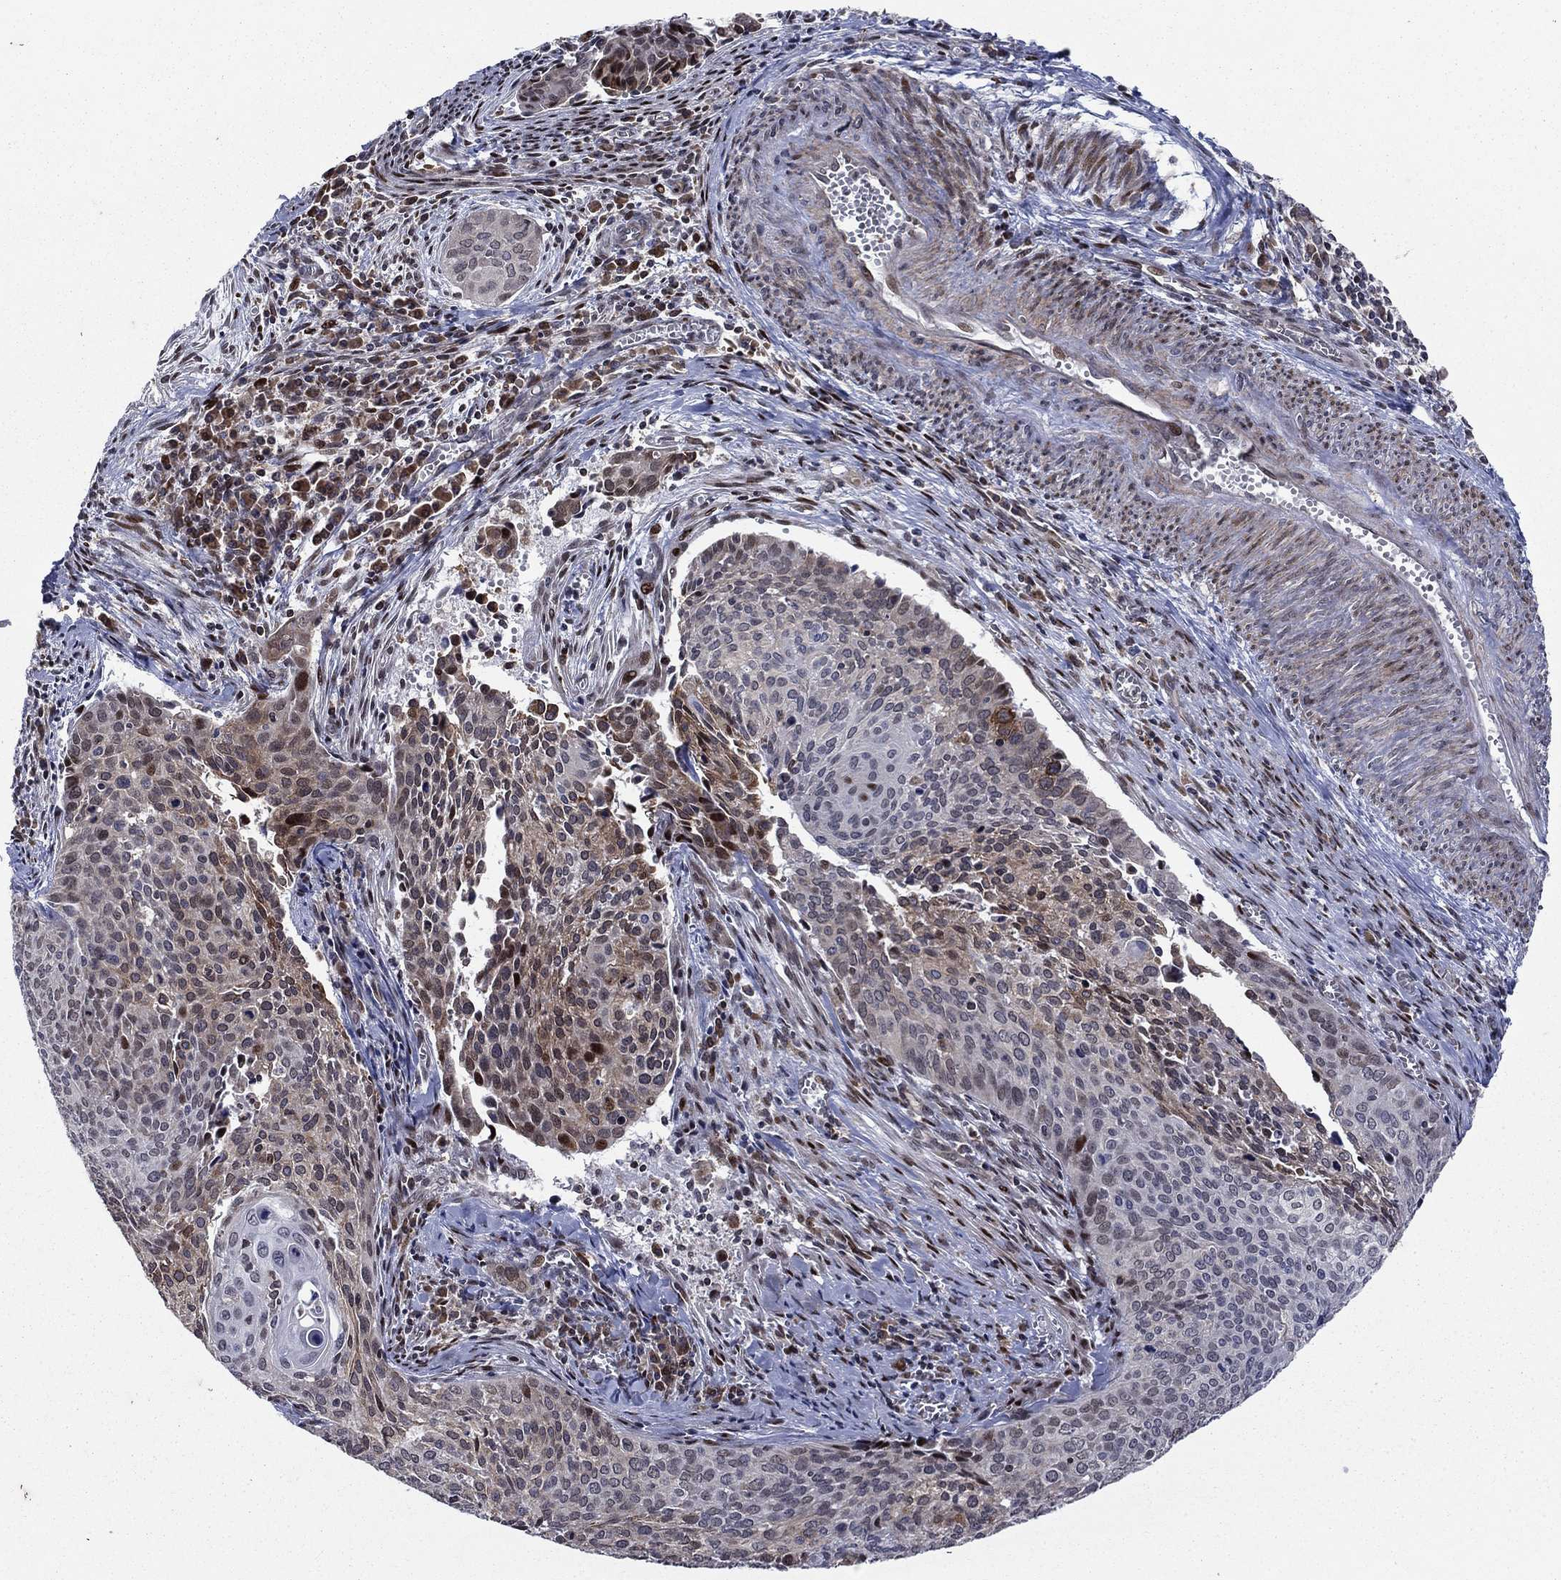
{"staining": {"intensity": "strong", "quantity": "<25%", "location": "cytoplasmic/membranous"}, "tissue": "cervical cancer", "cell_type": "Tumor cells", "image_type": "cancer", "snomed": [{"axis": "morphology", "description": "Squamous cell carcinoma, NOS"}, {"axis": "topography", "description": "Cervix"}], "caption": "IHC (DAB) staining of human cervical cancer exhibits strong cytoplasmic/membranous protein expression in about <25% of tumor cells. (Brightfield microscopy of DAB IHC at high magnification).", "gene": "DHRS7", "patient": {"sex": "female", "age": 29}}